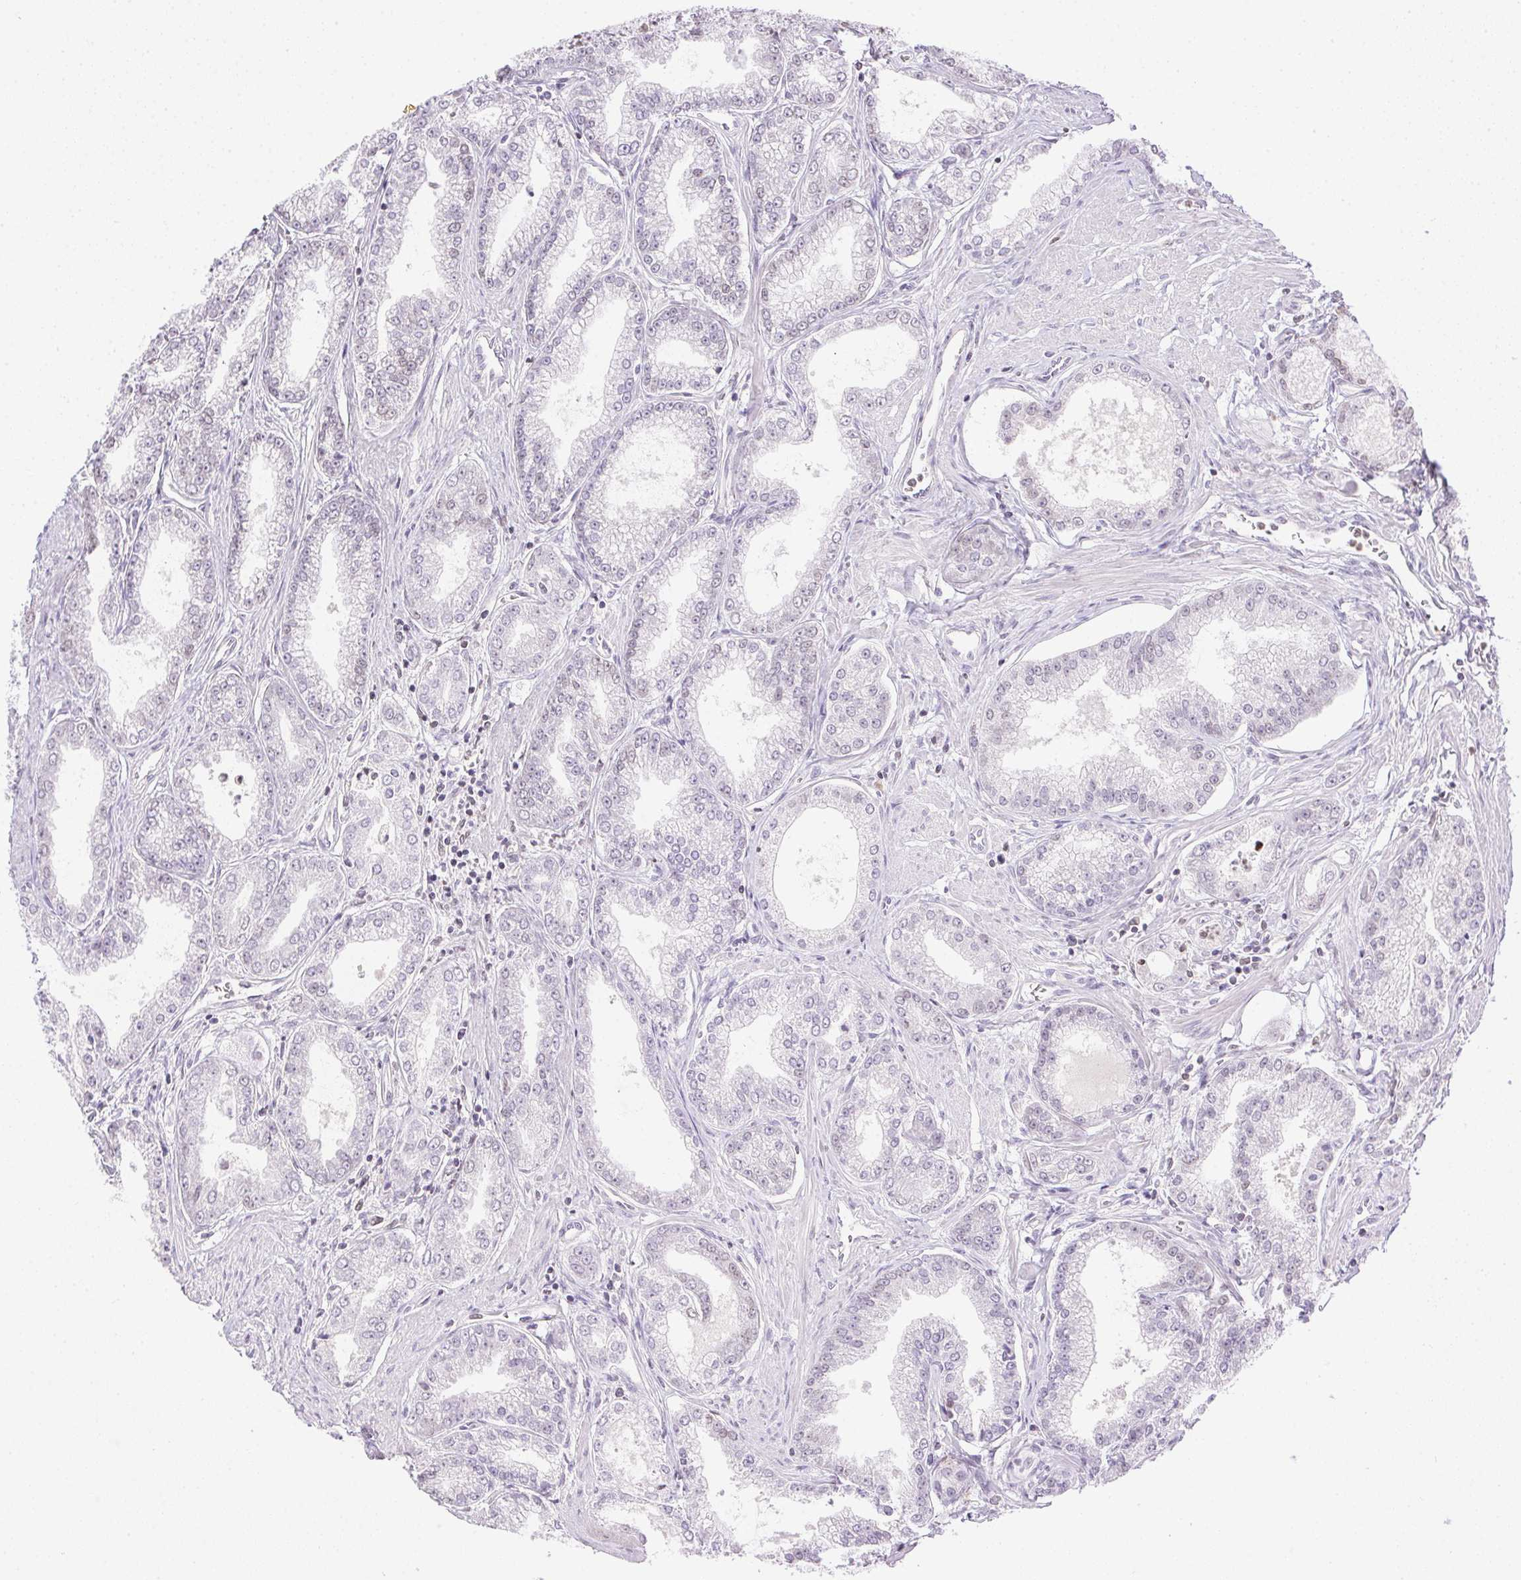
{"staining": {"intensity": "negative", "quantity": "none", "location": "none"}, "tissue": "prostate cancer", "cell_type": "Tumor cells", "image_type": "cancer", "snomed": [{"axis": "morphology", "description": "Adenocarcinoma, NOS"}, {"axis": "topography", "description": "Prostate"}], "caption": "This is an IHC micrograph of human prostate cancer. There is no staining in tumor cells.", "gene": "PRL", "patient": {"sex": "male", "age": 71}}